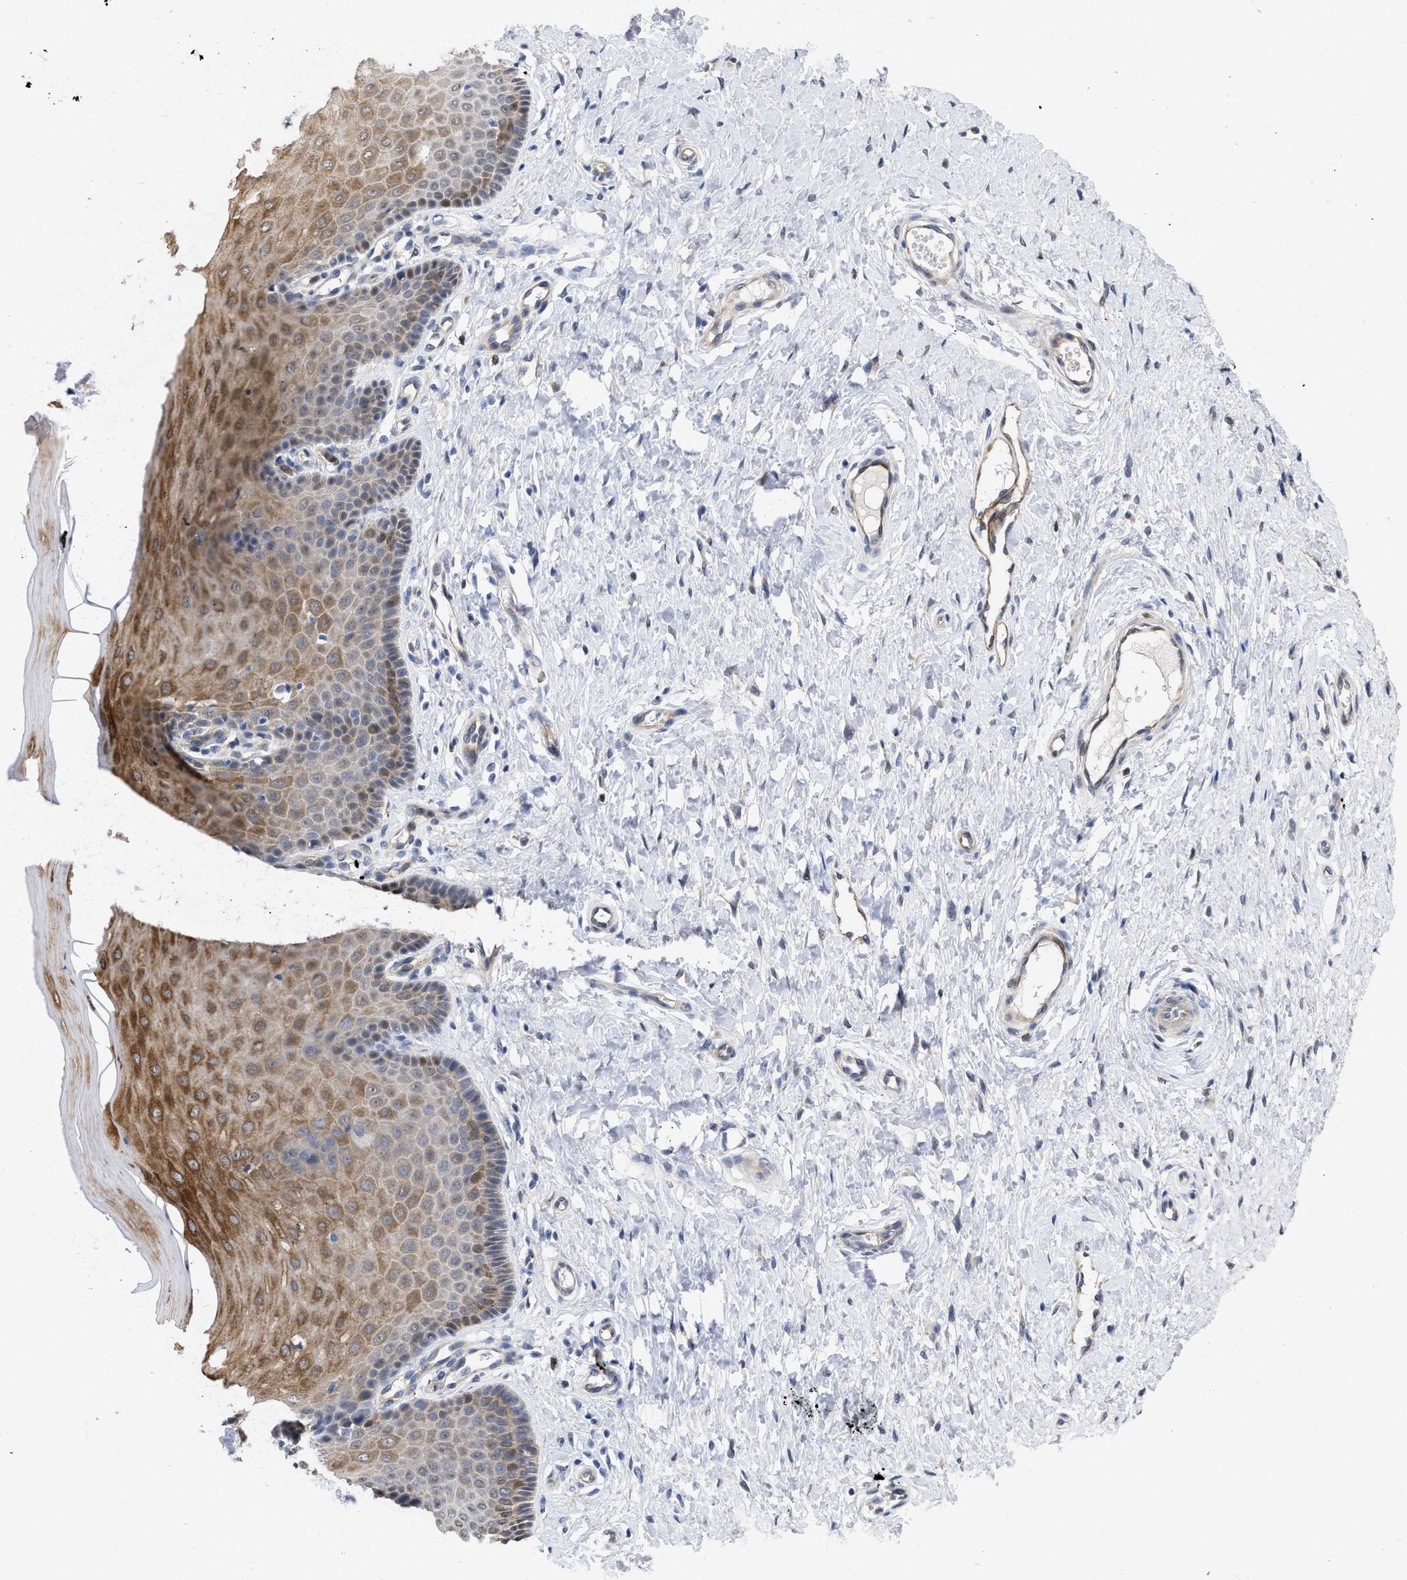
{"staining": {"intensity": "moderate", "quantity": "25%-75%", "location": "cytoplasmic/membranous"}, "tissue": "cervix", "cell_type": "Glandular cells", "image_type": "normal", "snomed": [{"axis": "morphology", "description": "Normal tissue, NOS"}, {"axis": "topography", "description": "Cervix"}], "caption": "Glandular cells display medium levels of moderate cytoplasmic/membranous positivity in about 25%-75% of cells in unremarkable cervix. The staining was performed using DAB (3,3'-diaminobenzidine) to visualize the protein expression in brown, while the nuclei were stained in blue with hematoxylin (Magnification: 20x).", "gene": "THRA", "patient": {"sex": "female", "age": 55}}